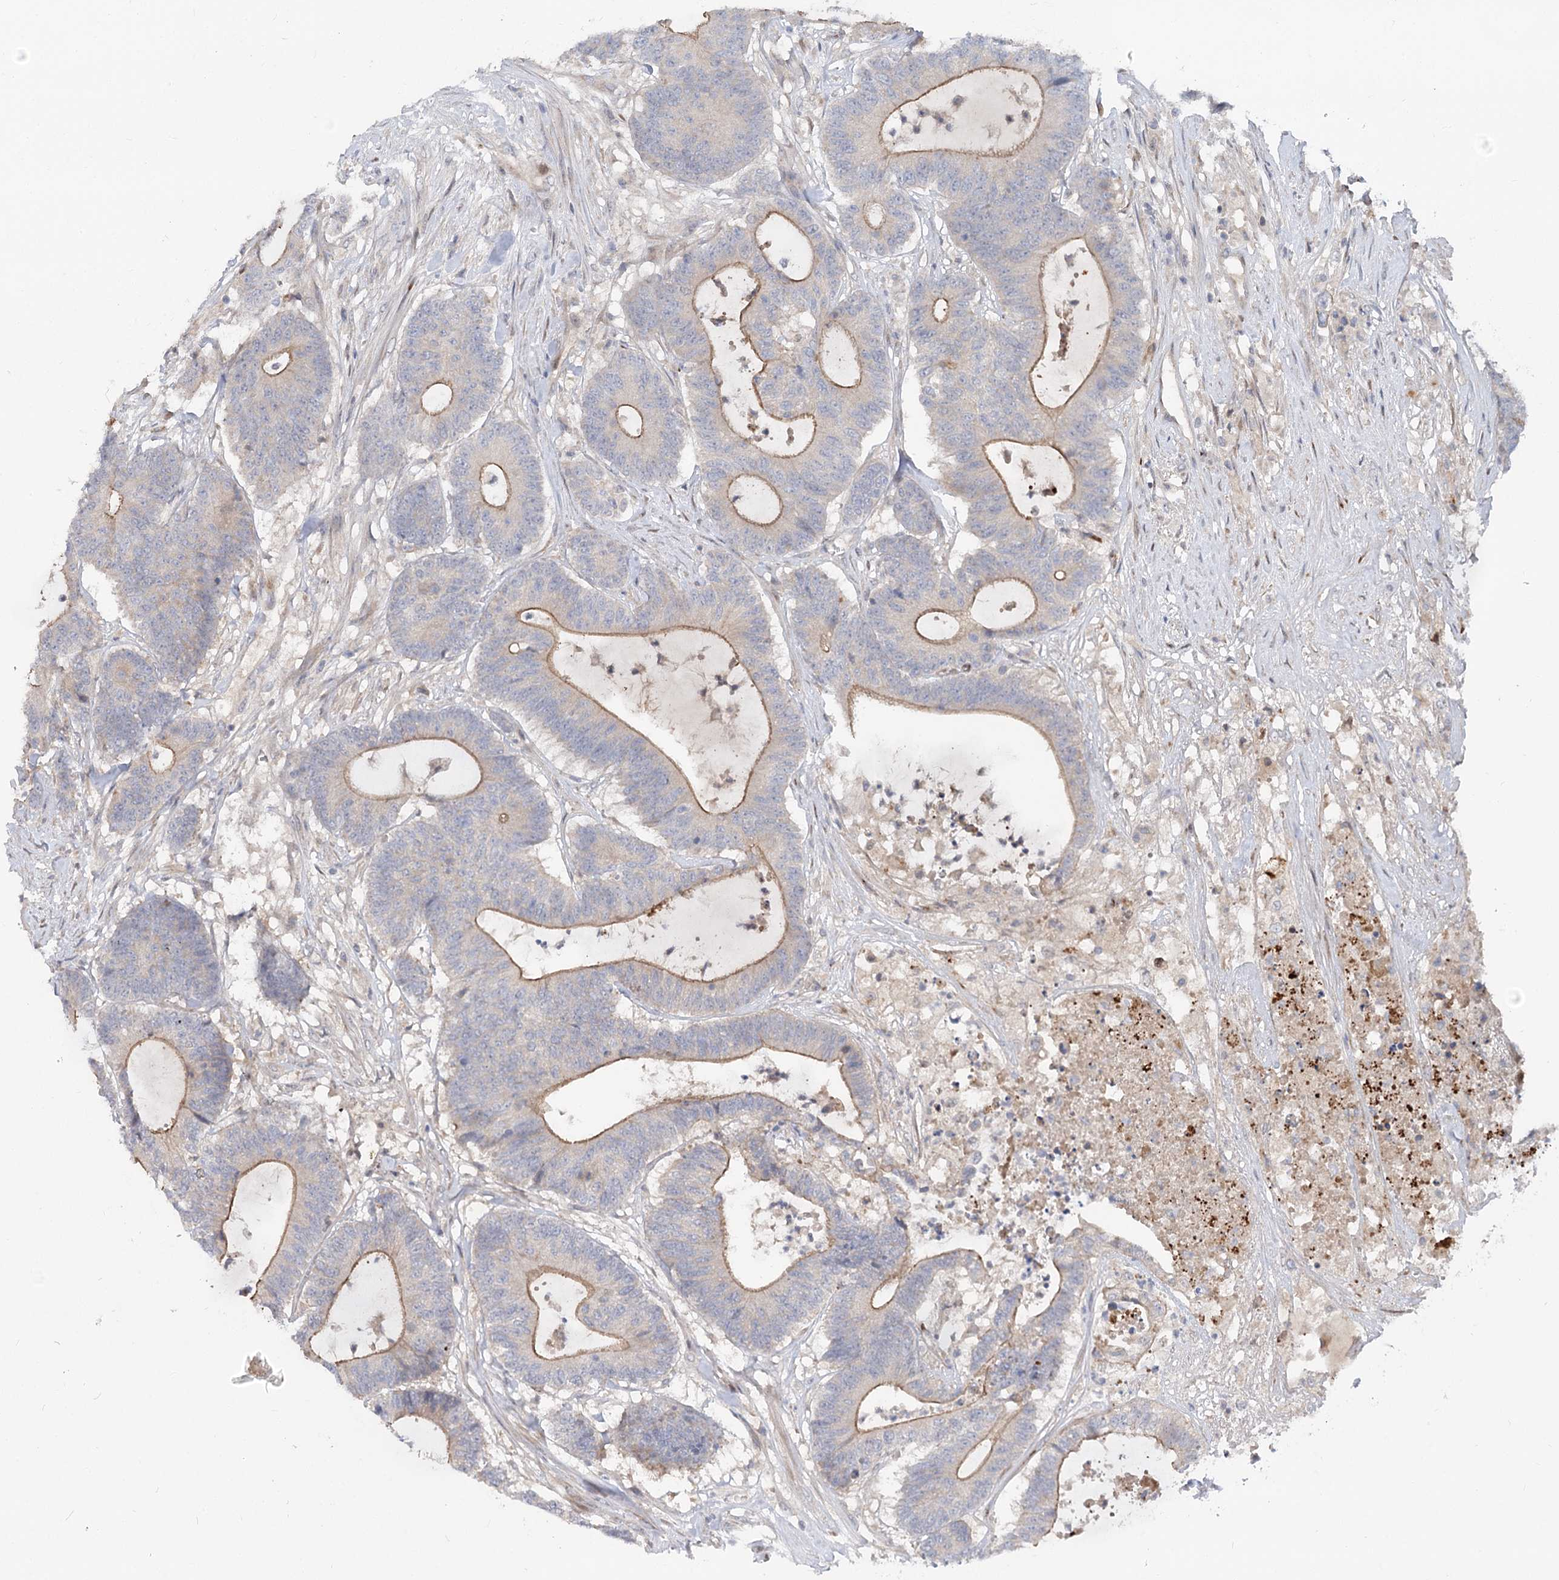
{"staining": {"intensity": "moderate", "quantity": "<25%", "location": "cytoplasmic/membranous"}, "tissue": "colorectal cancer", "cell_type": "Tumor cells", "image_type": "cancer", "snomed": [{"axis": "morphology", "description": "Adenocarcinoma, NOS"}, {"axis": "topography", "description": "Colon"}], "caption": "Adenocarcinoma (colorectal) stained with immunohistochemistry reveals moderate cytoplasmic/membranous staining in about <25% of tumor cells. The staining was performed using DAB to visualize the protein expression in brown, while the nuclei were stained in blue with hematoxylin (Magnification: 20x).", "gene": "FGF19", "patient": {"sex": "female", "age": 84}}